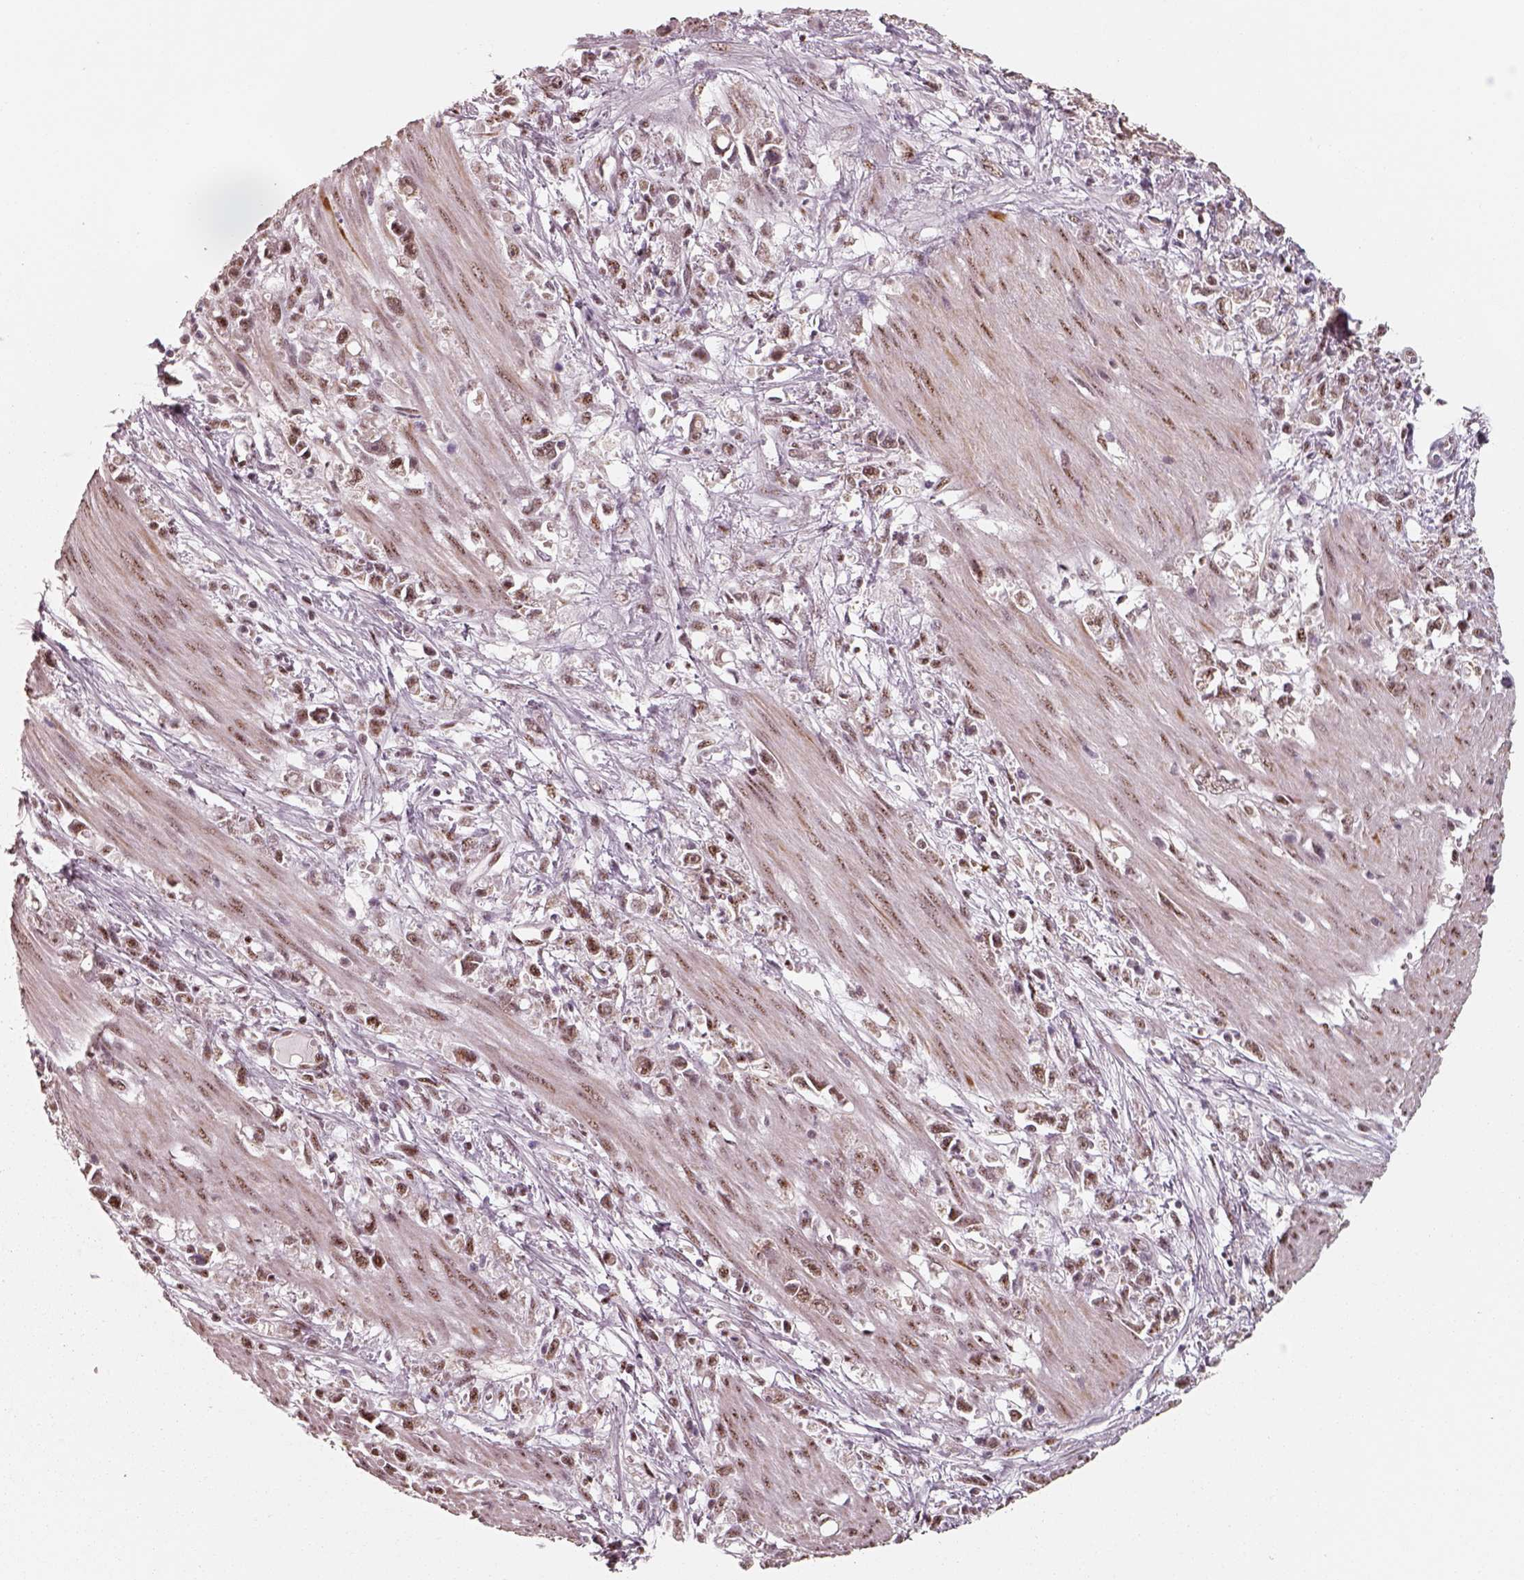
{"staining": {"intensity": "moderate", "quantity": ">75%", "location": "nuclear"}, "tissue": "stomach cancer", "cell_type": "Tumor cells", "image_type": "cancer", "snomed": [{"axis": "morphology", "description": "Adenocarcinoma, NOS"}, {"axis": "topography", "description": "Stomach"}], "caption": "Immunohistochemistry (IHC) micrograph of neoplastic tissue: human adenocarcinoma (stomach) stained using immunohistochemistry (IHC) shows medium levels of moderate protein expression localized specifically in the nuclear of tumor cells, appearing as a nuclear brown color.", "gene": "ATXN7L3", "patient": {"sex": "female", "age": 59}}